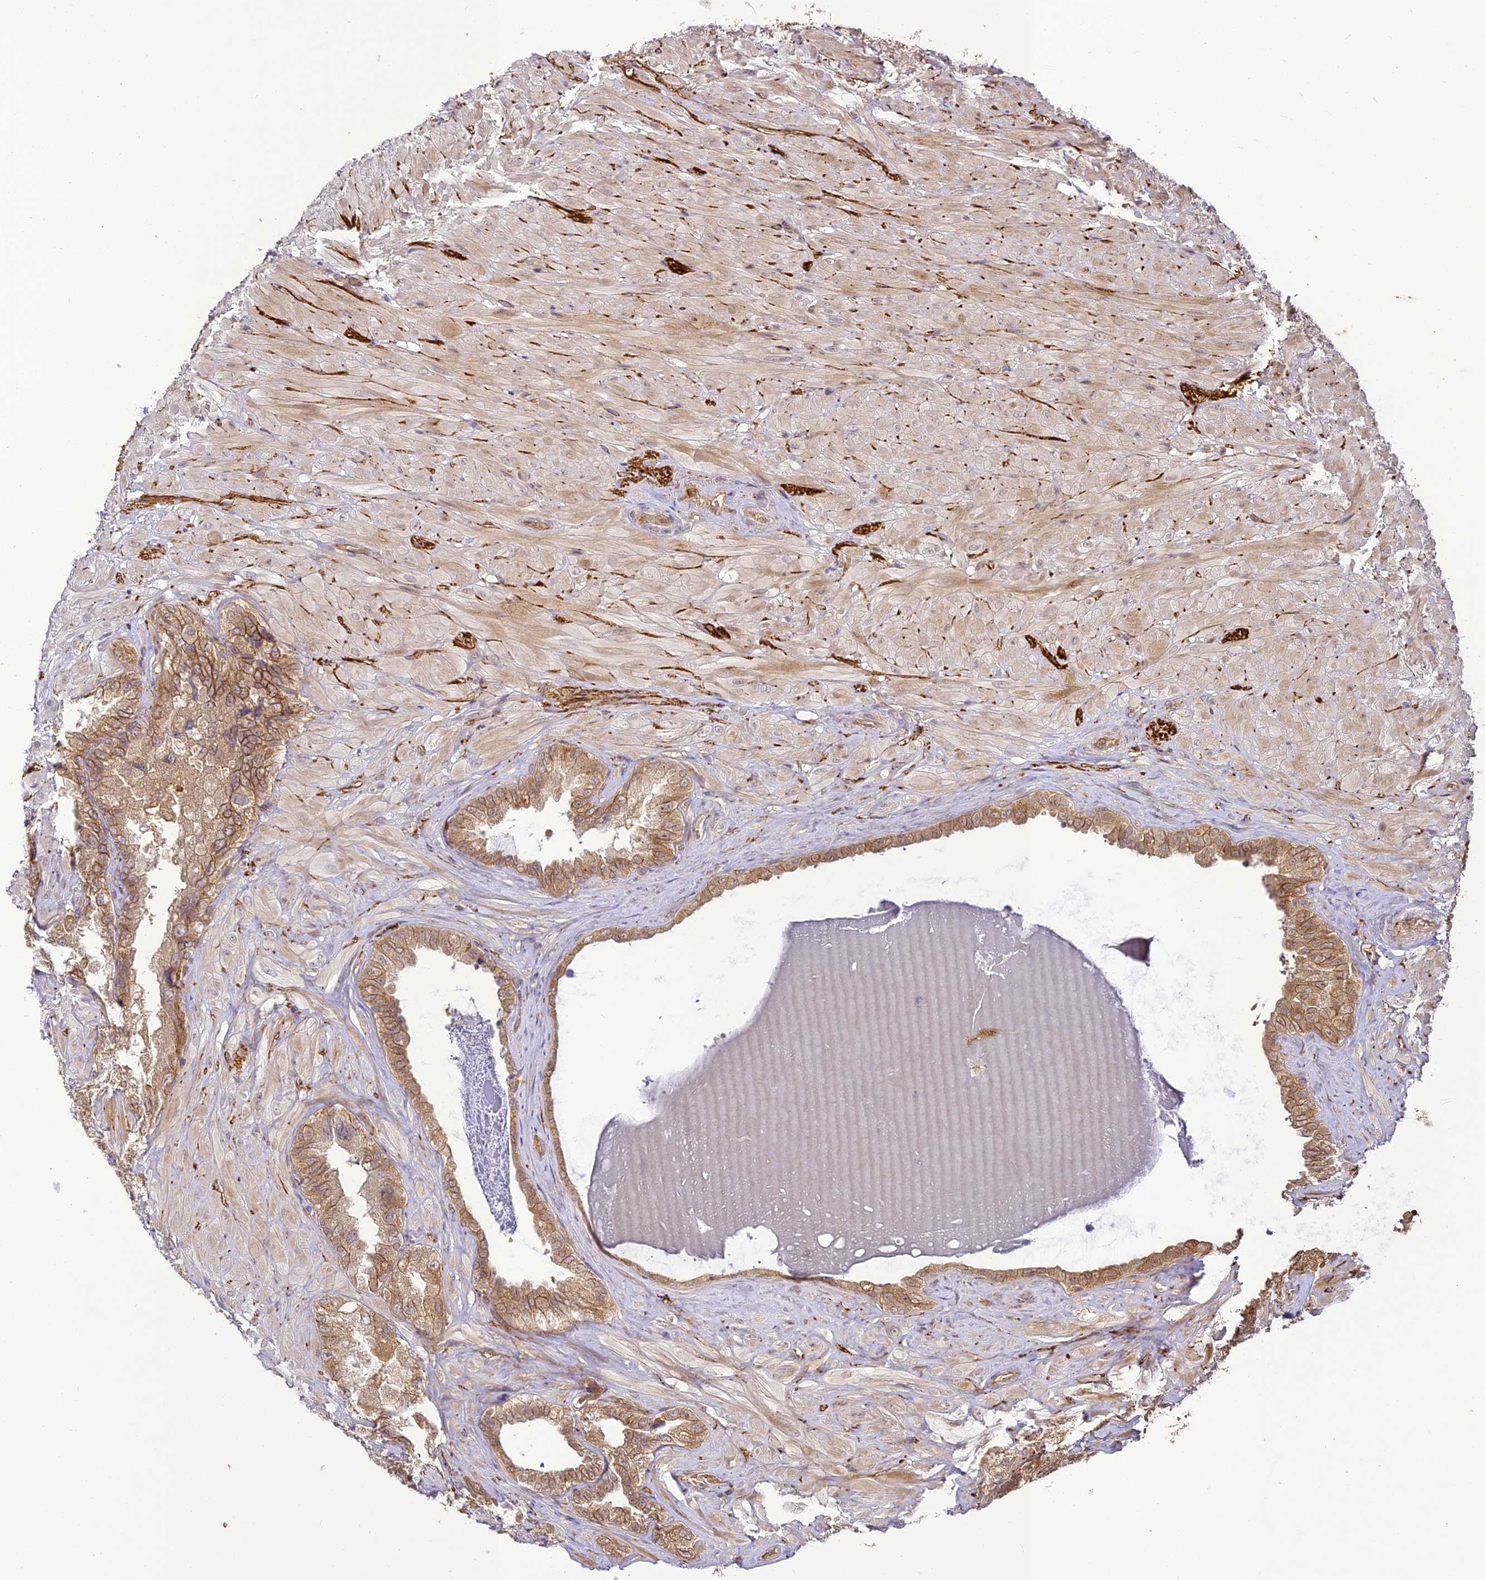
{"staining": {"intensity": "moderate", "quantity": ">75%", "location": "cytoplasmic/membranous"}, "tissue": "seminal vesicle", "cell_type": "Glandular cells", "image_type": "normal", "snomed": [{"axis": "morphology", "description": "Normal tissue, NOS"}, {"axis": "topography", "description": "Seminal veicle"}, {"axis": "topography", "description": "Peripheral nerve tissue"}], "caption": "DAB (3,3'-diaminobenzidine) immunohistochemical staining of normal seminal vesicle reveals moderate cytoplasmic/membranous protein positivity in about >75% of glandular cells.", "gene": "BCDIN3D", "patient": {"sex": "male", "age": 67}}